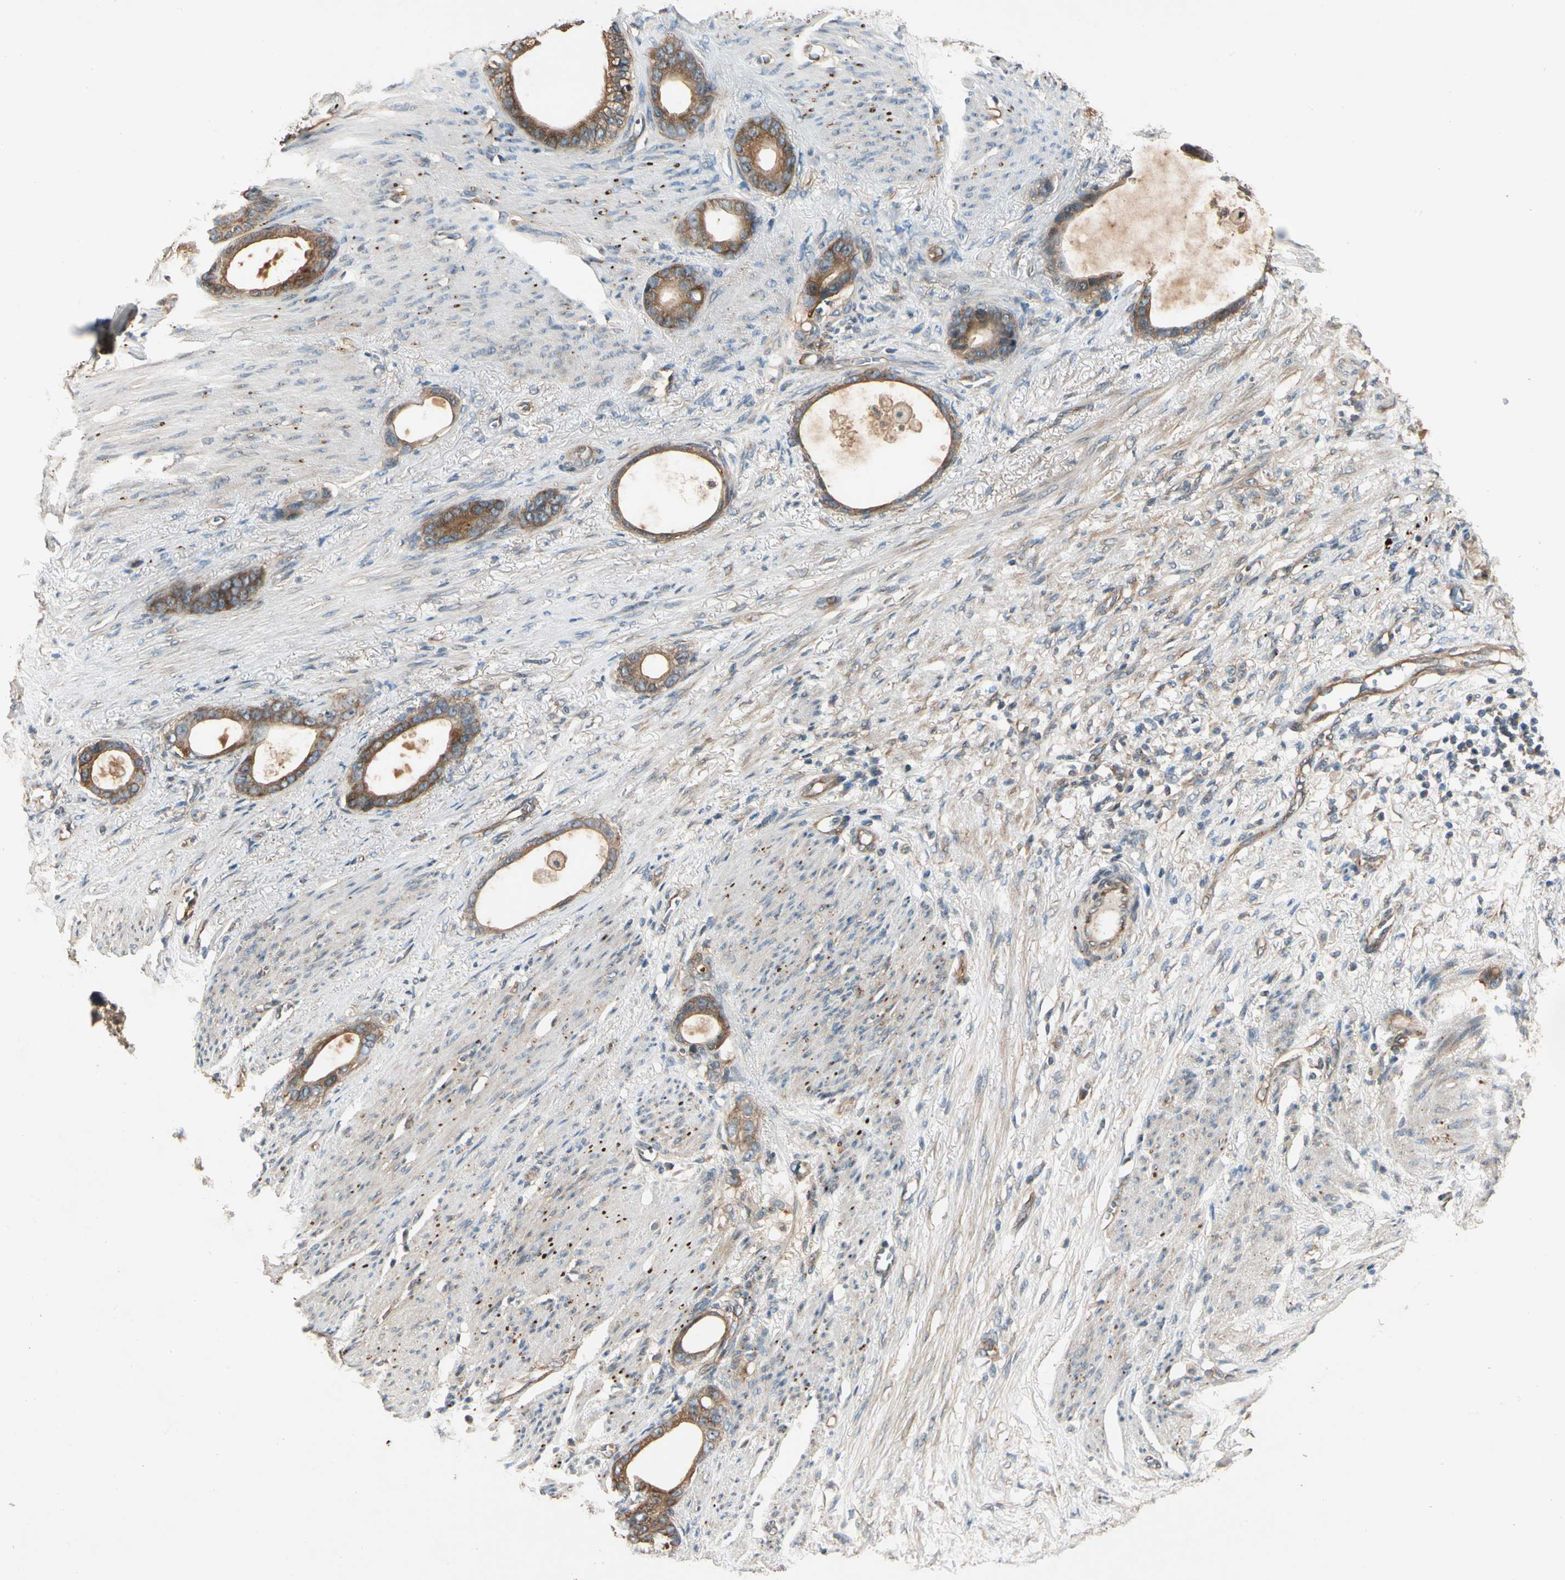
{"staining": {"intensity": "weak", "quantity": ">75%", "location": "cytoplasmic/membranous"}, "tissue": "stomach cancer", "cell_type": "Tumor cells", "image_type": "cancer", "snomed": [{"axis": "morphology", "description": "Adenocarcinoma, NOS"}, {"axis": "topography", "description": "Stomach"}], "caption": "The micrograph exhibits a brown stain indicating the presence of a protein in the cytoplasmic/membranous of tumor cells in stomach cancer.", "gene": "ROCK2", "patient": {"sex": "female", "age": 75}}